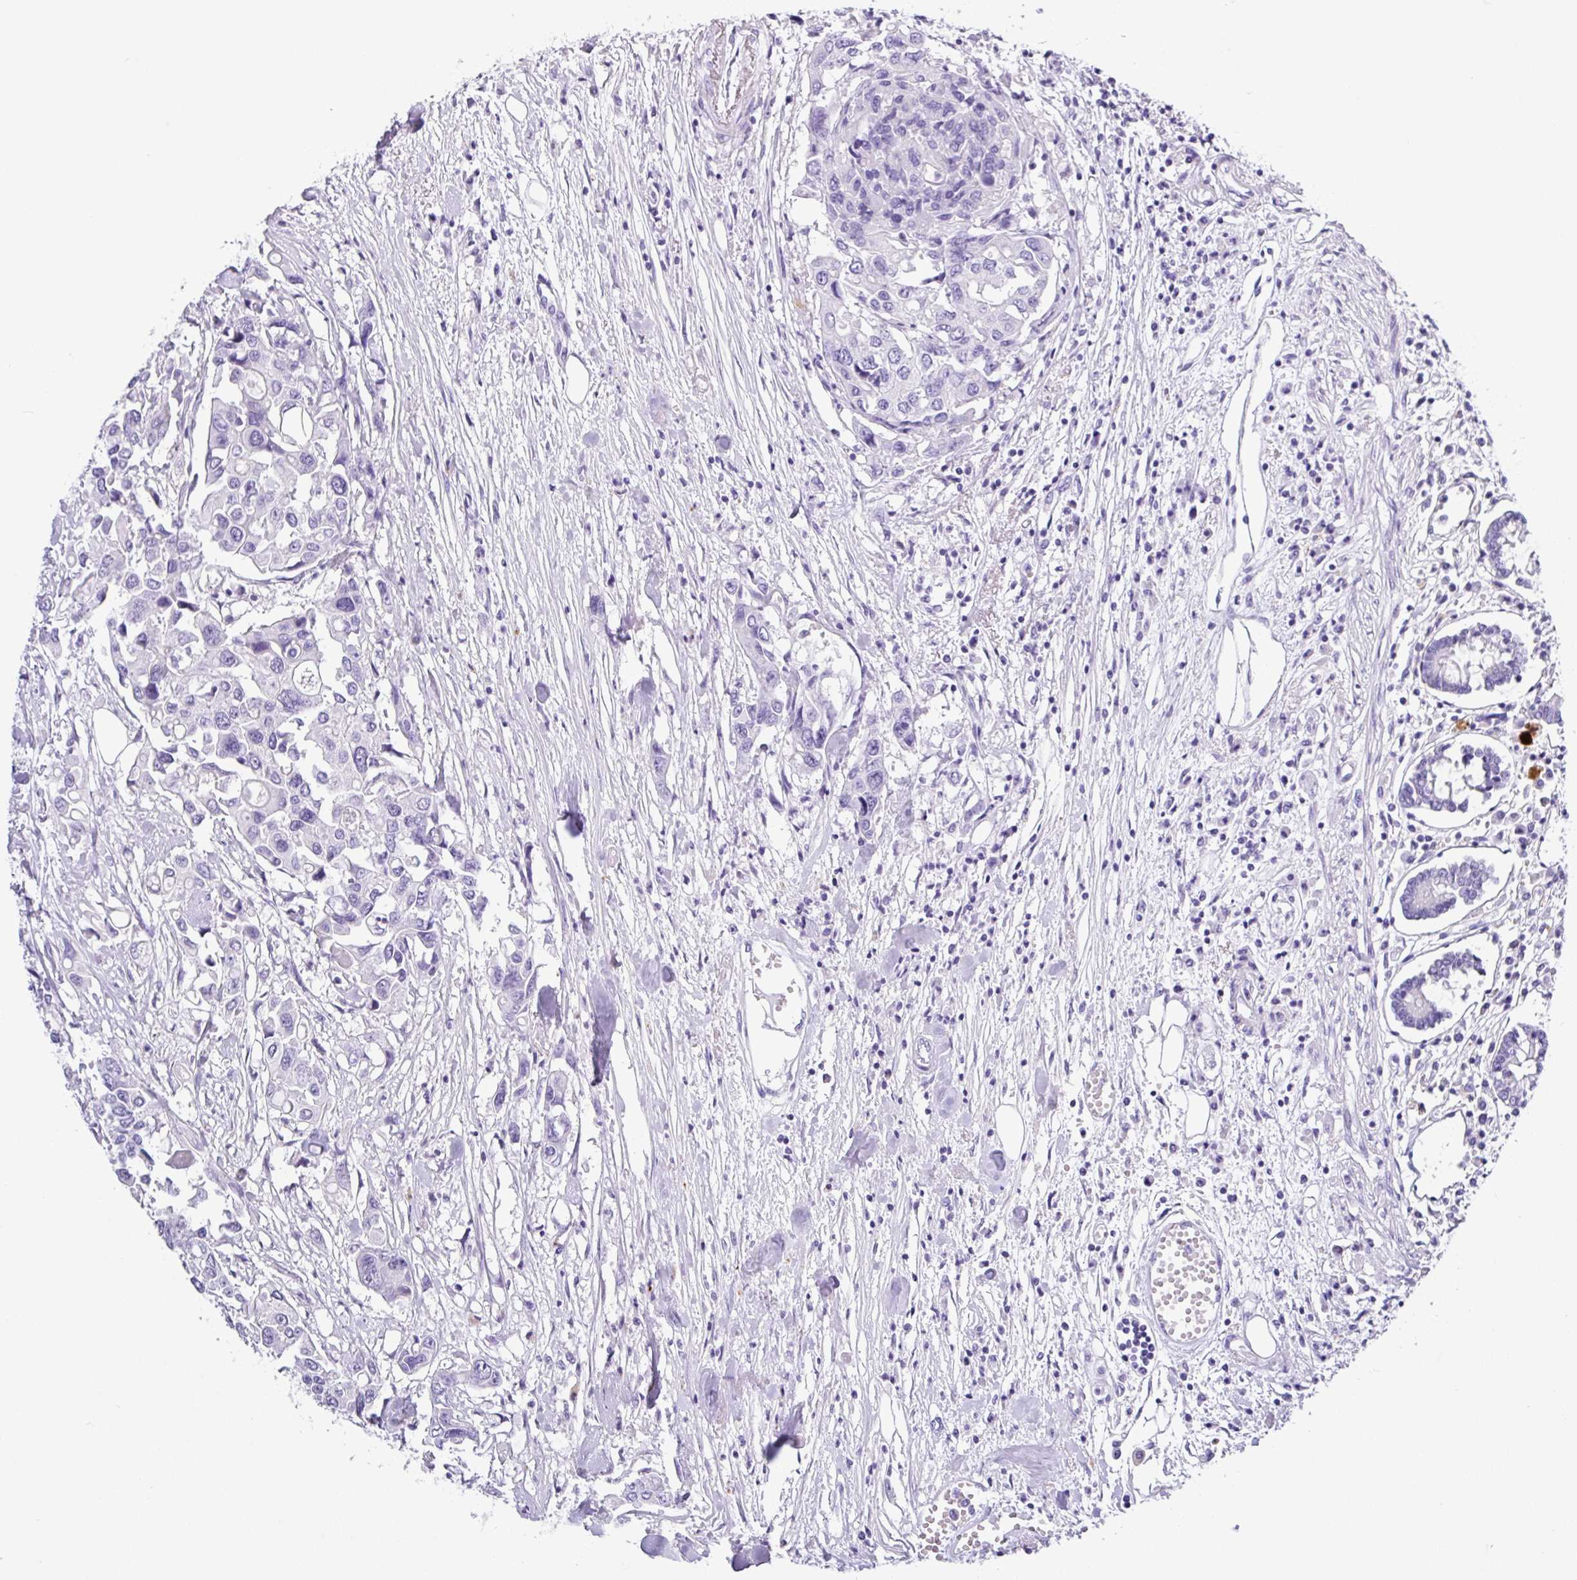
{"staining": {"intensity": "negative", "quantity": "none", "location": "none"}, "tissue": "colorectal cancer", "cell_type": "Tumor cells", "image_type": "cancer", "snomed": [{"axis": "morphology", "description": "Adenocarcinoma, NOS"}, {"axis": "topography", "description": "Colon"}], "caption": "This is a photomicrograph of IHC staining of colorectal cancer, which shows no staining in tumor cells.", "gene": "ZG16", "patient": {"sex": "male", "age": 77}}